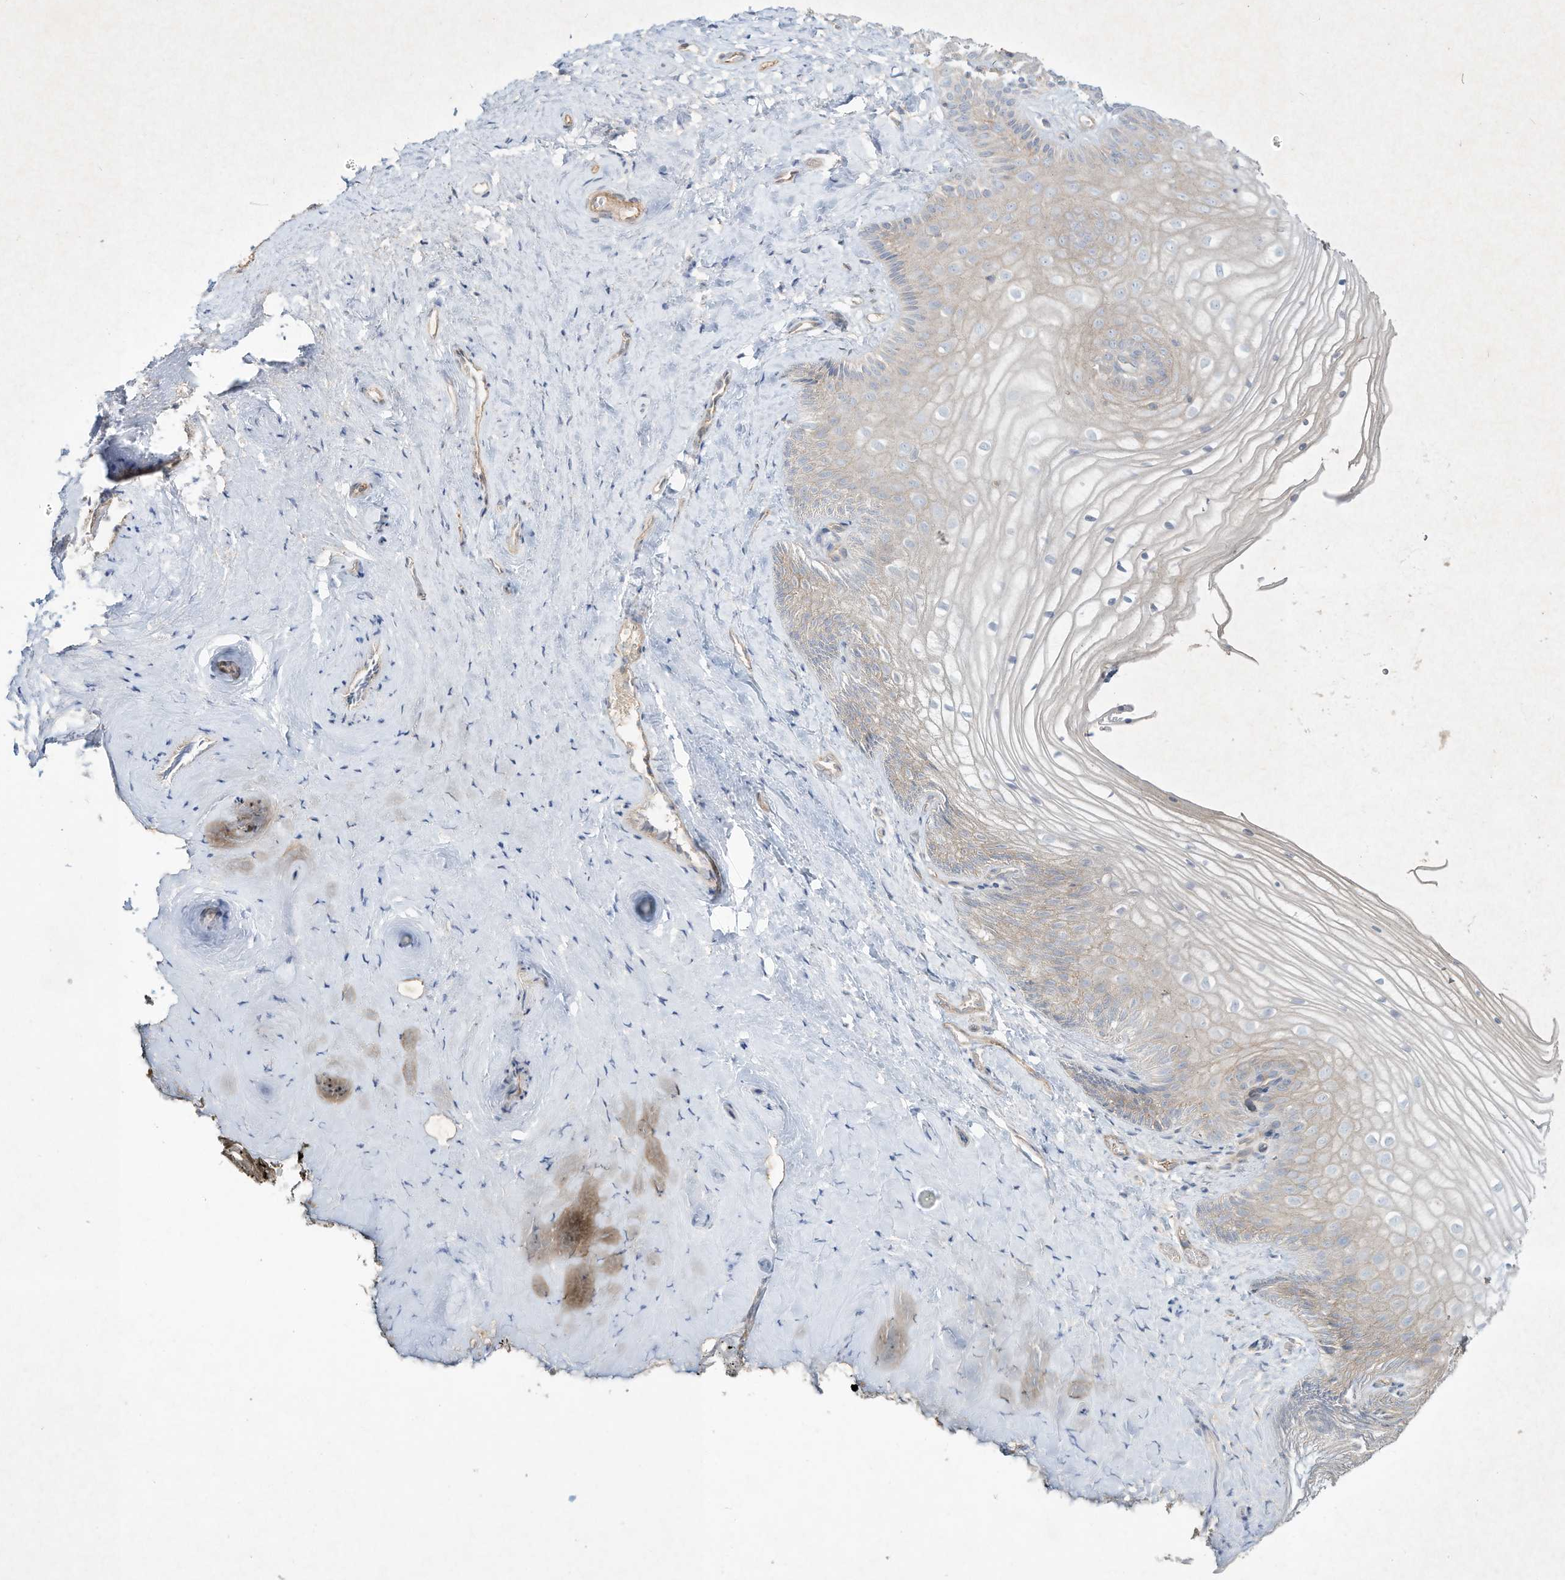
{"staining": {"intensity": "weak", "quantity": "<25%", "location": "cytoplasmic/membranous"}, "tissue": "vagina", "cell_type": "Squamous epithelial cells", "image_type": "normal", "snomed": [{"axis": "morphology", "description": "Normal tissue, NOS"}, {"axis": "topography", "description": "Vagina"}, {"axis": "topography", "description": "Cervix"}], "caption": "Vagina stained for a protein using IHC demonstrates no expression squamous epithelial cells.", "gene": "HTR5A", "patient": {"sex": "female", "age": 40}}